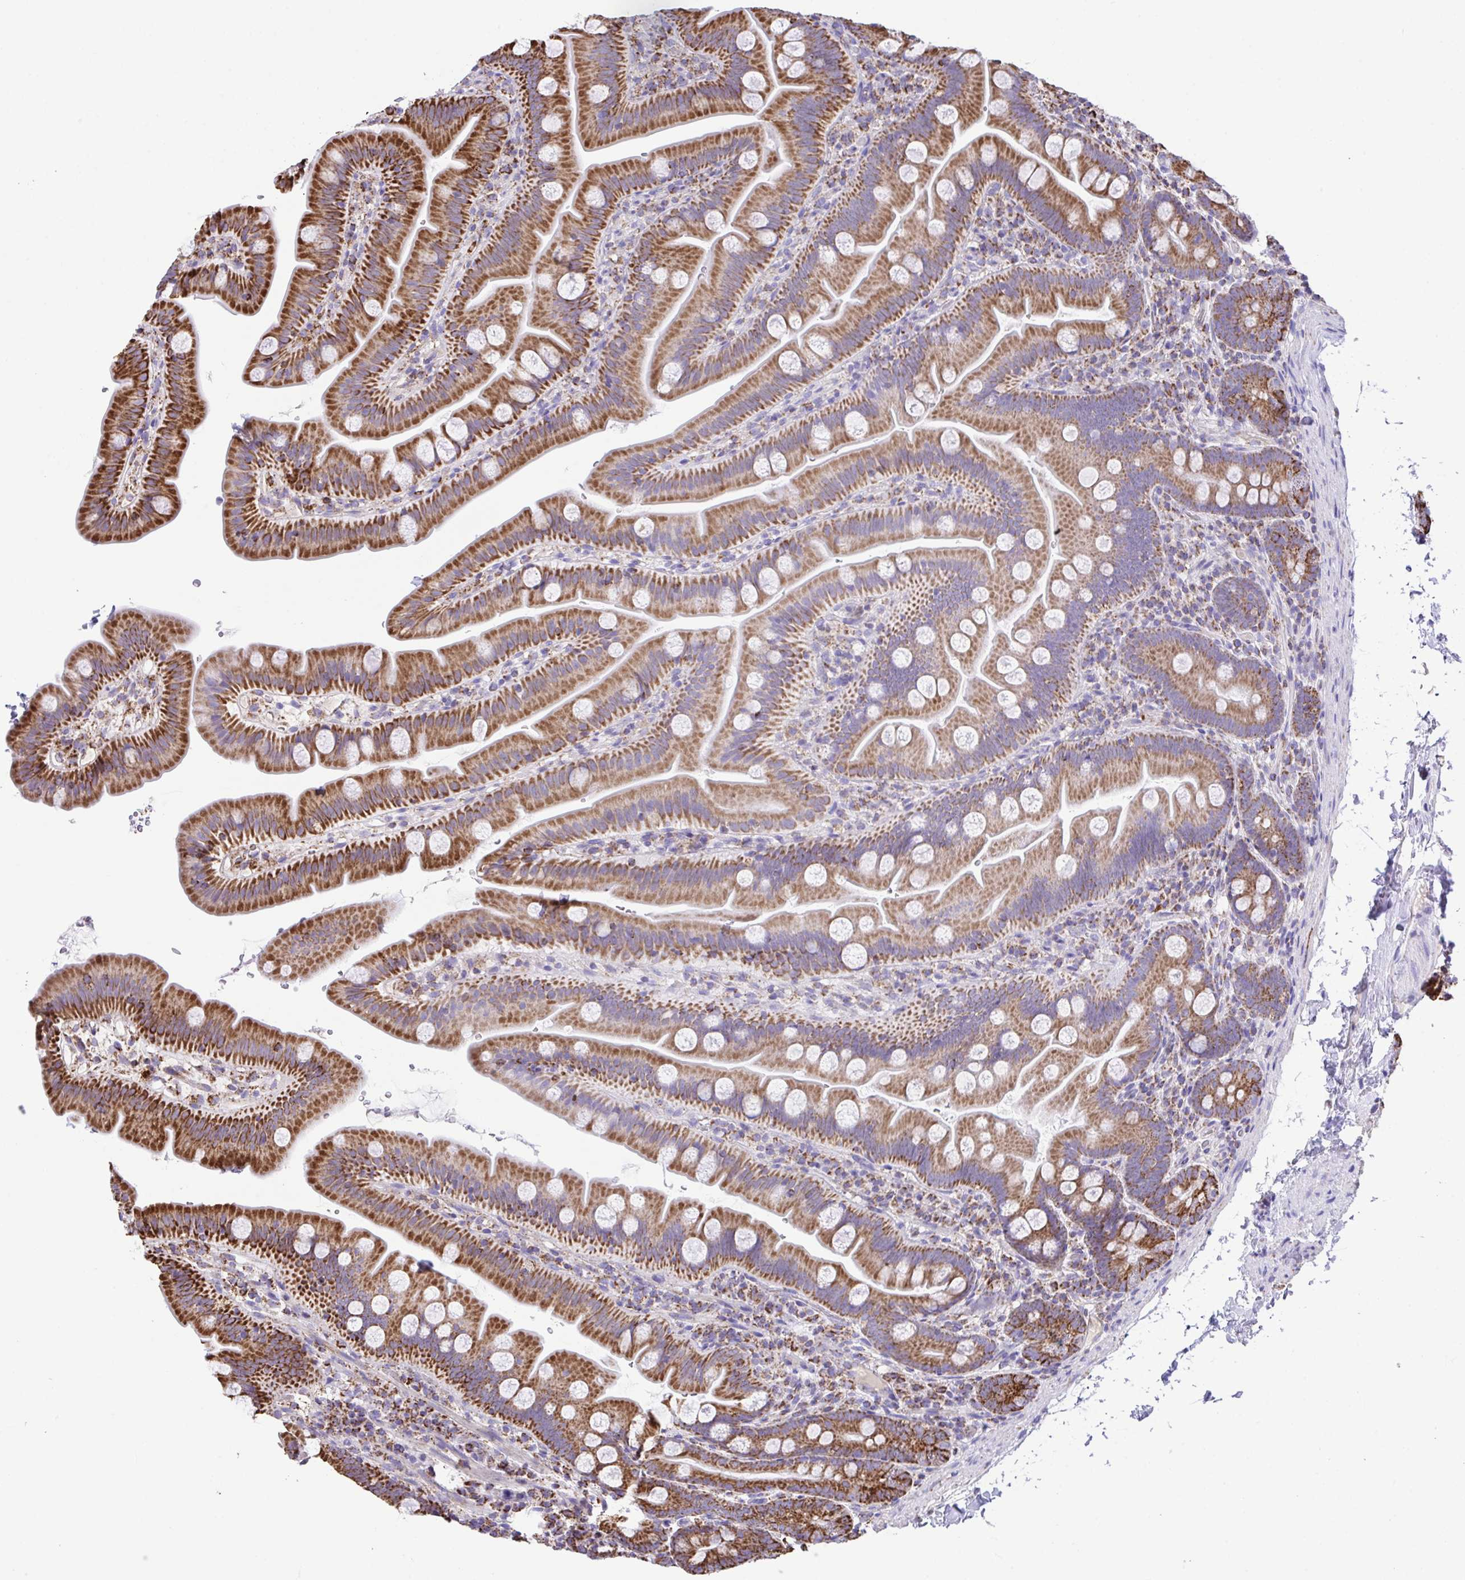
{"staining": {"intensity": "strong", "quantity": ">75%", "location": "cytoplasmic/membranous"}, "tissue": "small intestine", "cell_type": "Glandular cells", "image_type": "normal", "snomed": [{"axis": "morphology", "description": "Normal tissue, NOS"}, {"axis": "topography", "description": "Small intestine"}], "caption": "Human small intestine stained for a protein (brown) demonstrates strong cytoplasmic/membranous positive expression in about >75% of glandular cells.", "gene": "PCMTD2", "patient": {"sex": "female", "age": 68}}